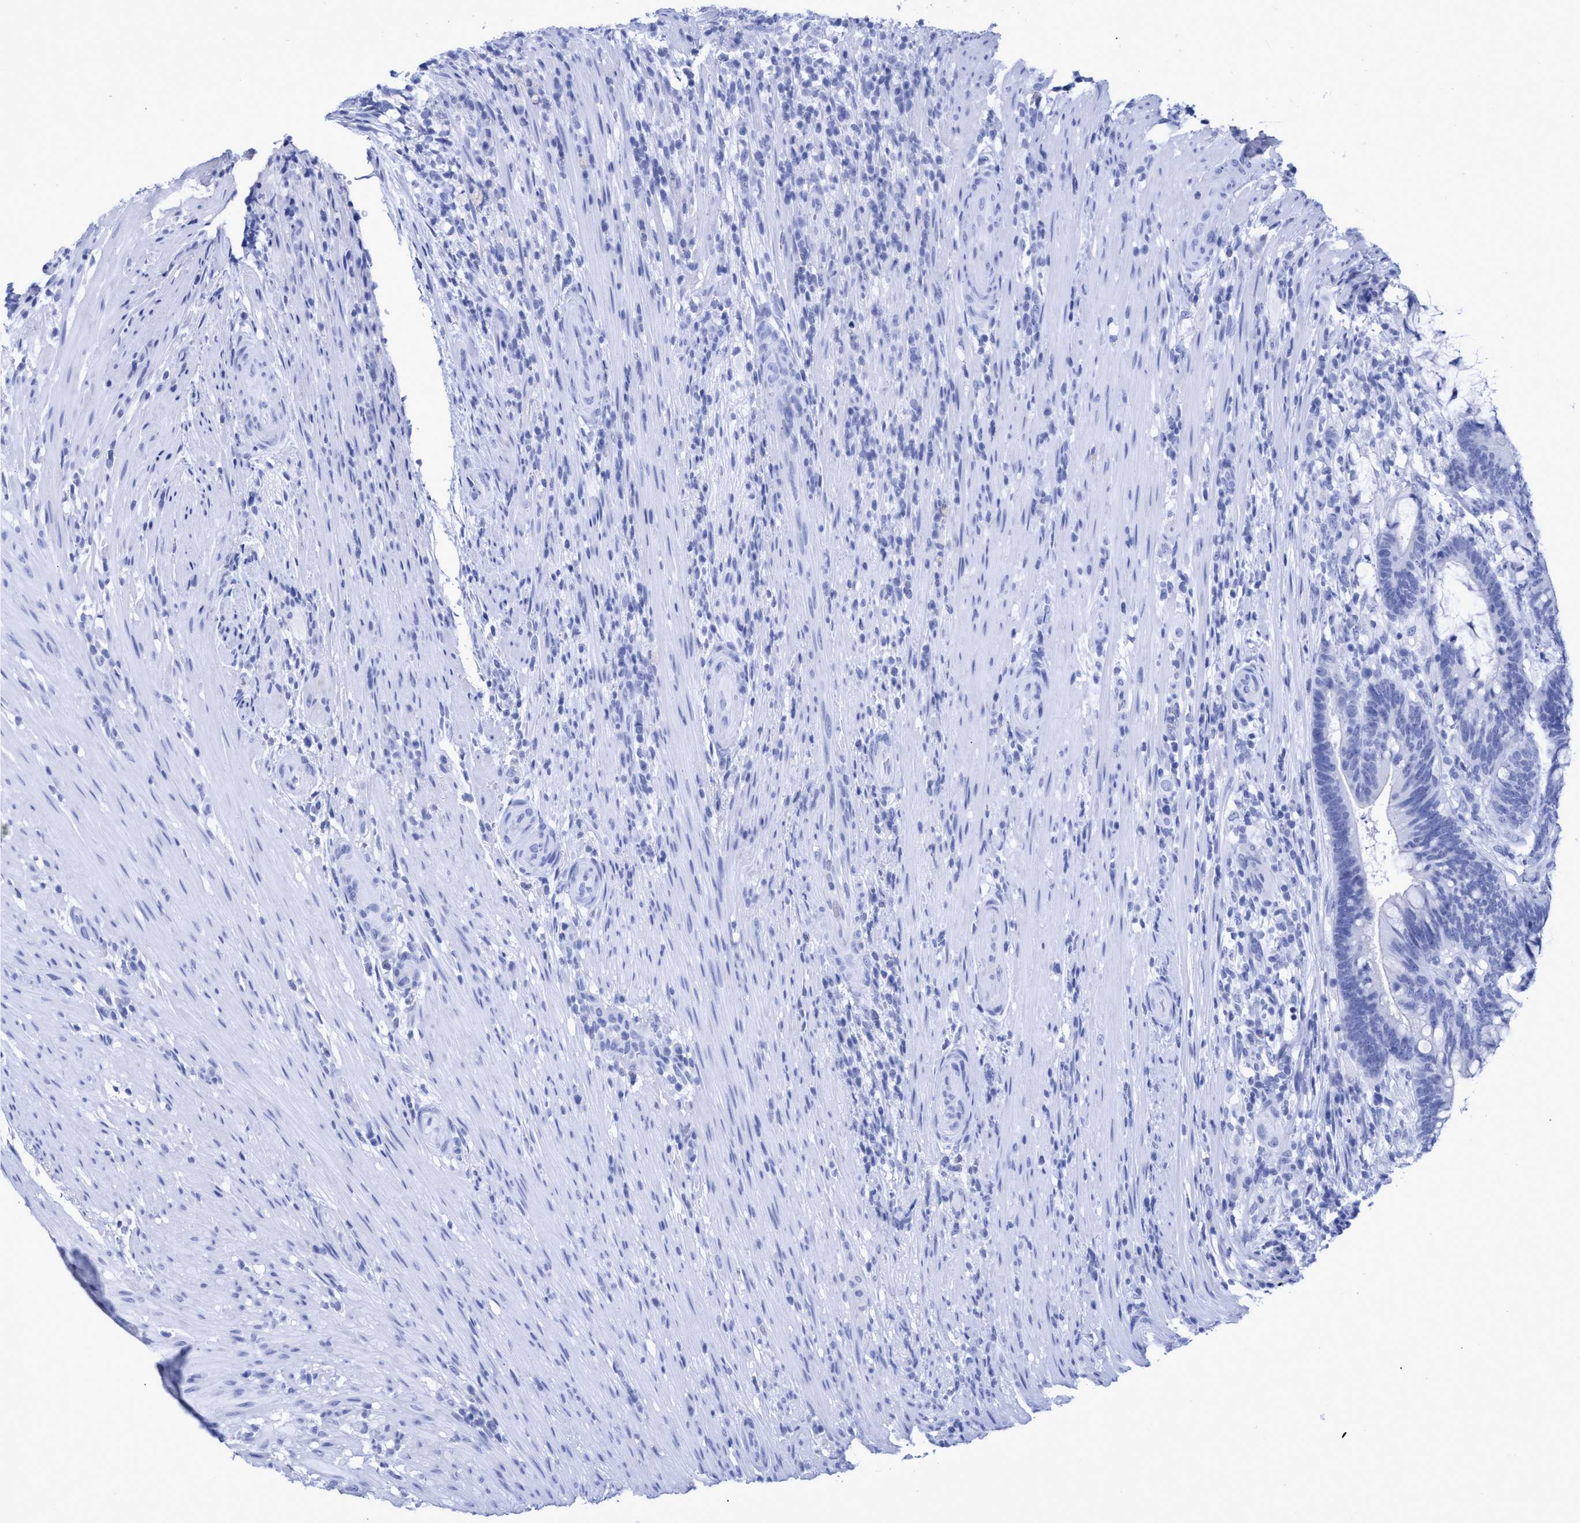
{"staining": {"intensity": "negative", "quantity": "none", "location": "none"}, "tissue": "colorectal cancer", "cell_type": "Tumor cells", "image_type": "cancer", "snomed": [{"axis": "morphology", "description": "Adenocarcinoma, NOS"}, {"axis": "topography", "description": "Colon"}], "caption": "This is an immunohistochemistry histopathology image of human colorectal cancer (adenocarcinoma). There is no positivity in tumor cells.", "gene": "INSL6", "patient": {"sex": "female", "age": 66}}